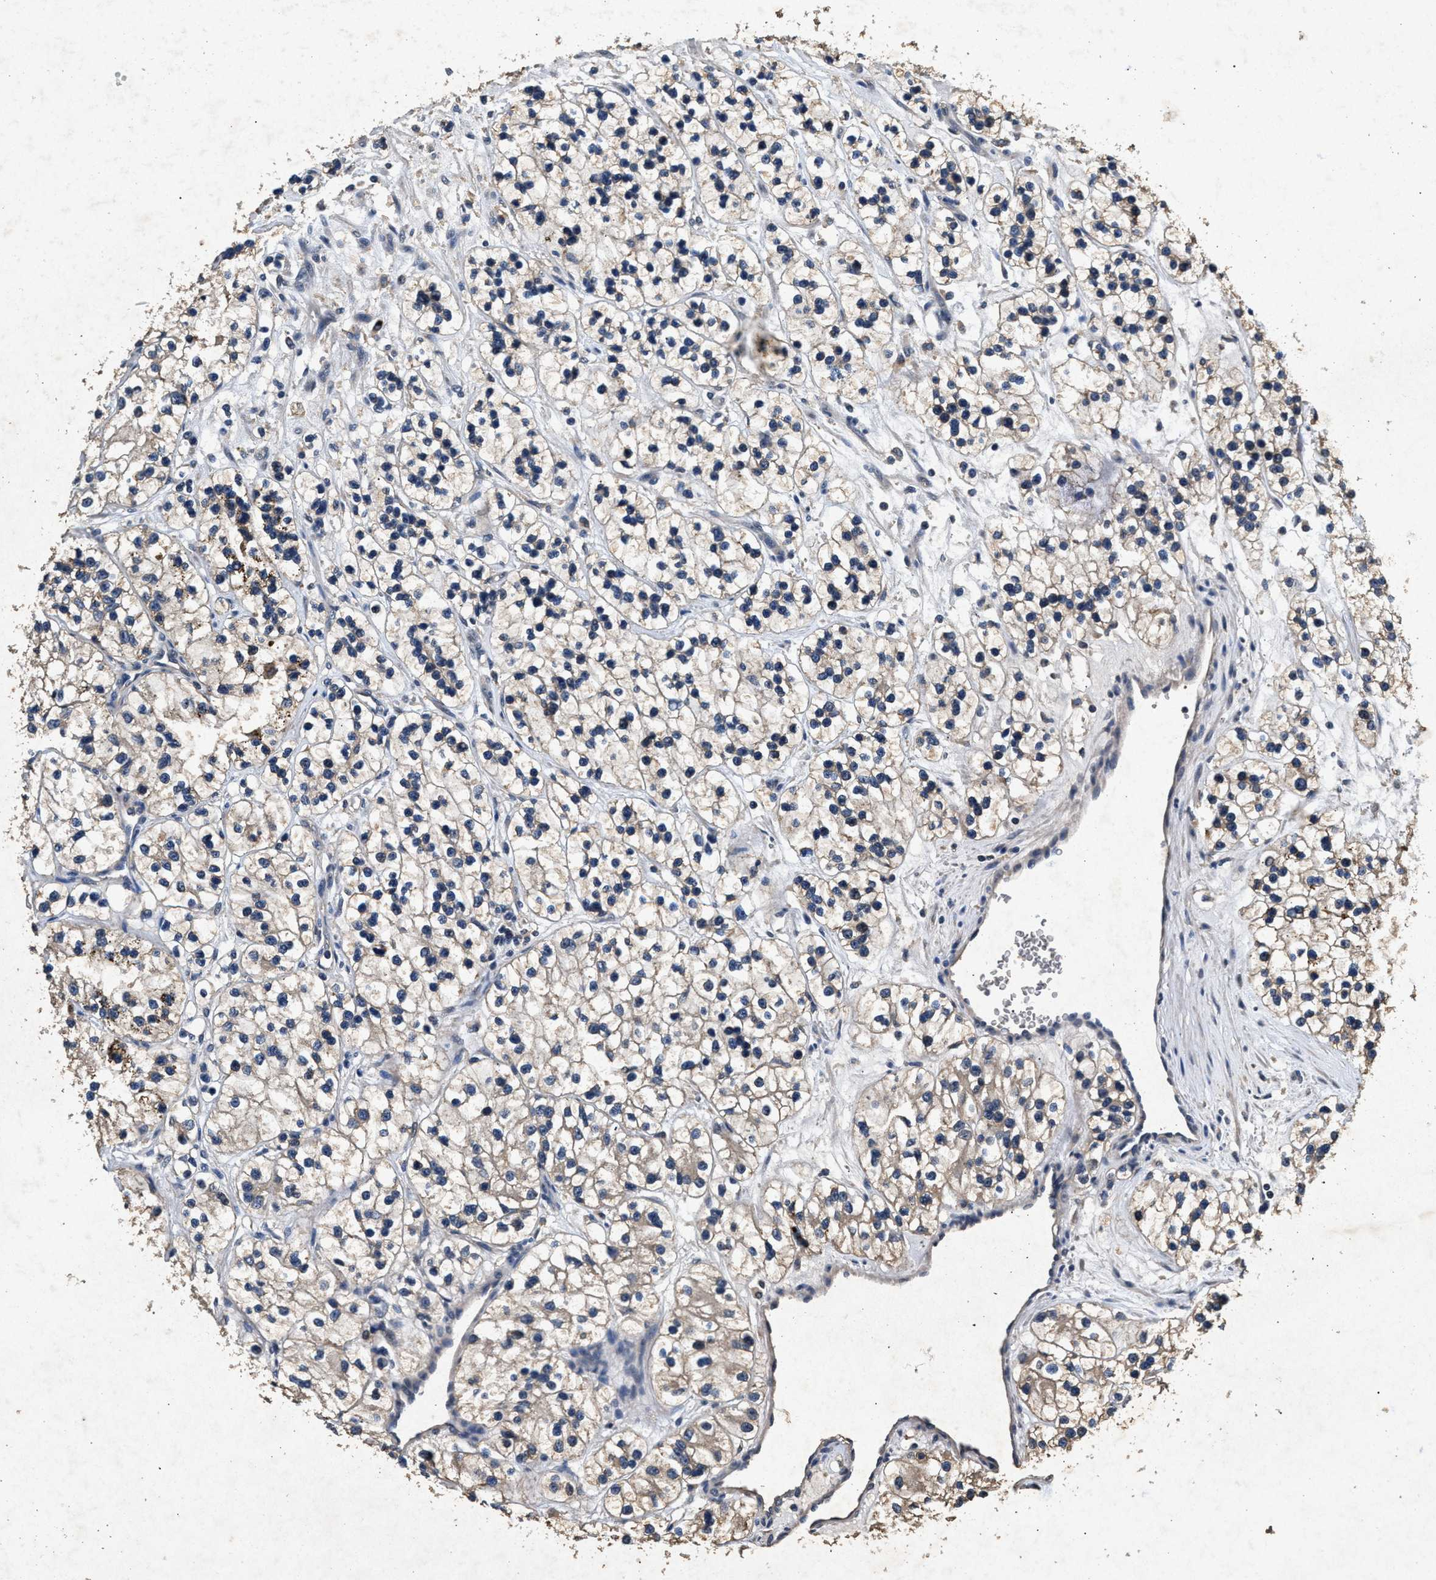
{"staining": {"intensity": "weak", "quantity": "<25%", "location": "cytoplasmic/membranous"}, "tissue": "renal cancer", "cell_type": "Tumor cells", "image_type": "cancer", "snomed": [{"axis": "morphology", "description": "Adenocarcinoma, NOS"}, {"axis": "topography", "description": "Kidney"}], "caption": "Tumor cells show no significant positivity in renal cancer.", "gene": "PPP1CC", "patient": {"sex": "female", "age": 57}}